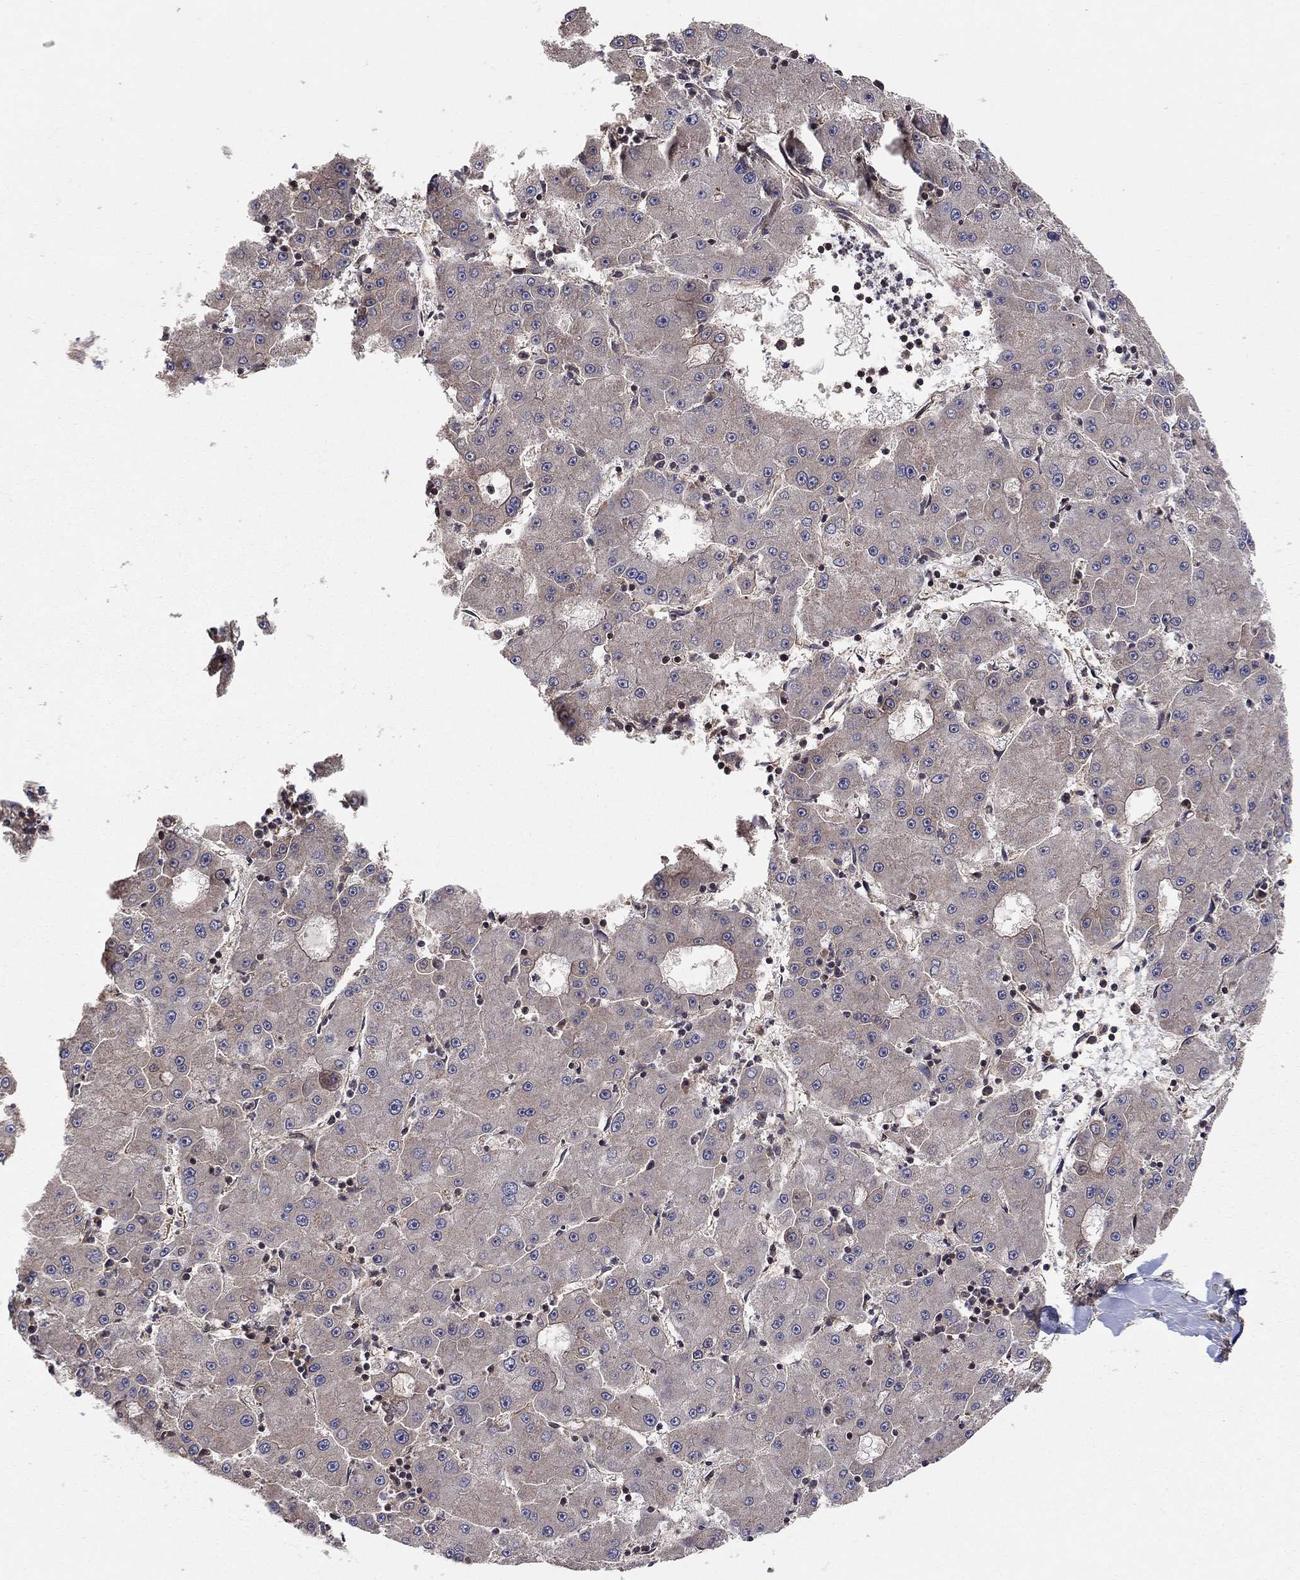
{"staining": {"intensity": "negative", "quantity": "none", "location": "none"}, "tissue": "liver cancer", "cell_type": "Tumor cells", "image_type": "cancer", "snomed": [{"axis": "morphology", "description": "Carcinoma, Hepatocellular, NOS"}, {"axis": "topography", "description": "Liver"}], "caption": "Immunohistochemistry of human liver hepatocellular carcinoma demonstrates no positivity in tumor cells. (DAB immunohistochemistry visualized using brightfield microscopy, high magnification).", "gene": "BMERB1", "patient": {"sex": "male", "age": 73}}